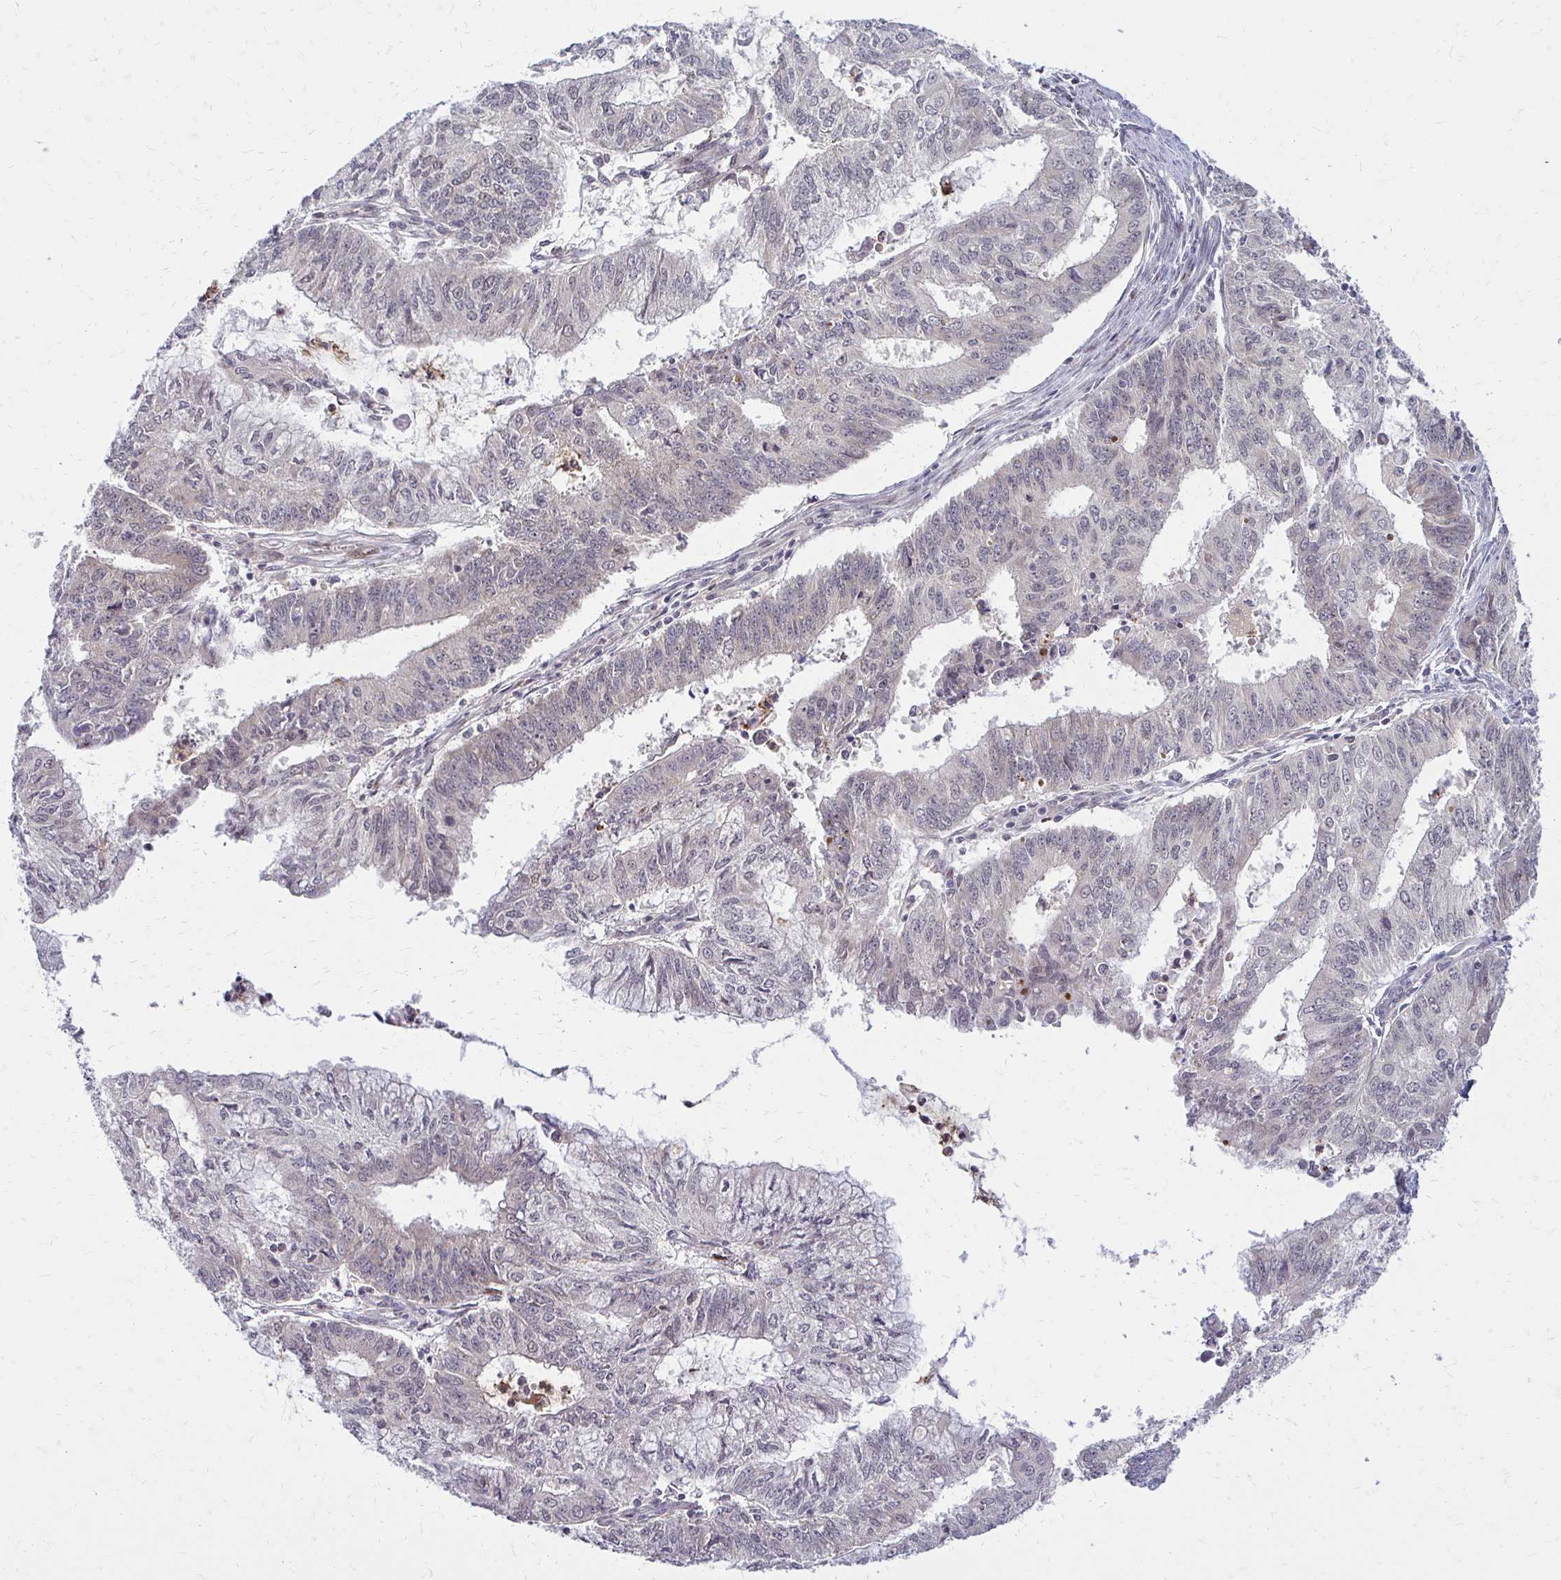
{"staining": {"intensity": "negative", "quantity": "none", "location": "none"}, "tissue": "endometrial cancer", "cell_type": "Tumor cells", "image_type": "cancer", "snomed": [{"axis": "morphology", "description": "Adenocarcinoma, NOS"}, {"axis": "topography", "description": "Endometrium"}], "caption": "An image of human adenocarcinoma (endometrial) is negative for staining in tumor cells. (DAB (3,3'-diaminobenzidine) immunohistochemistry, high magnification).", "gene": "TRIR", "patient": {"sex": "female", "age": 61}}